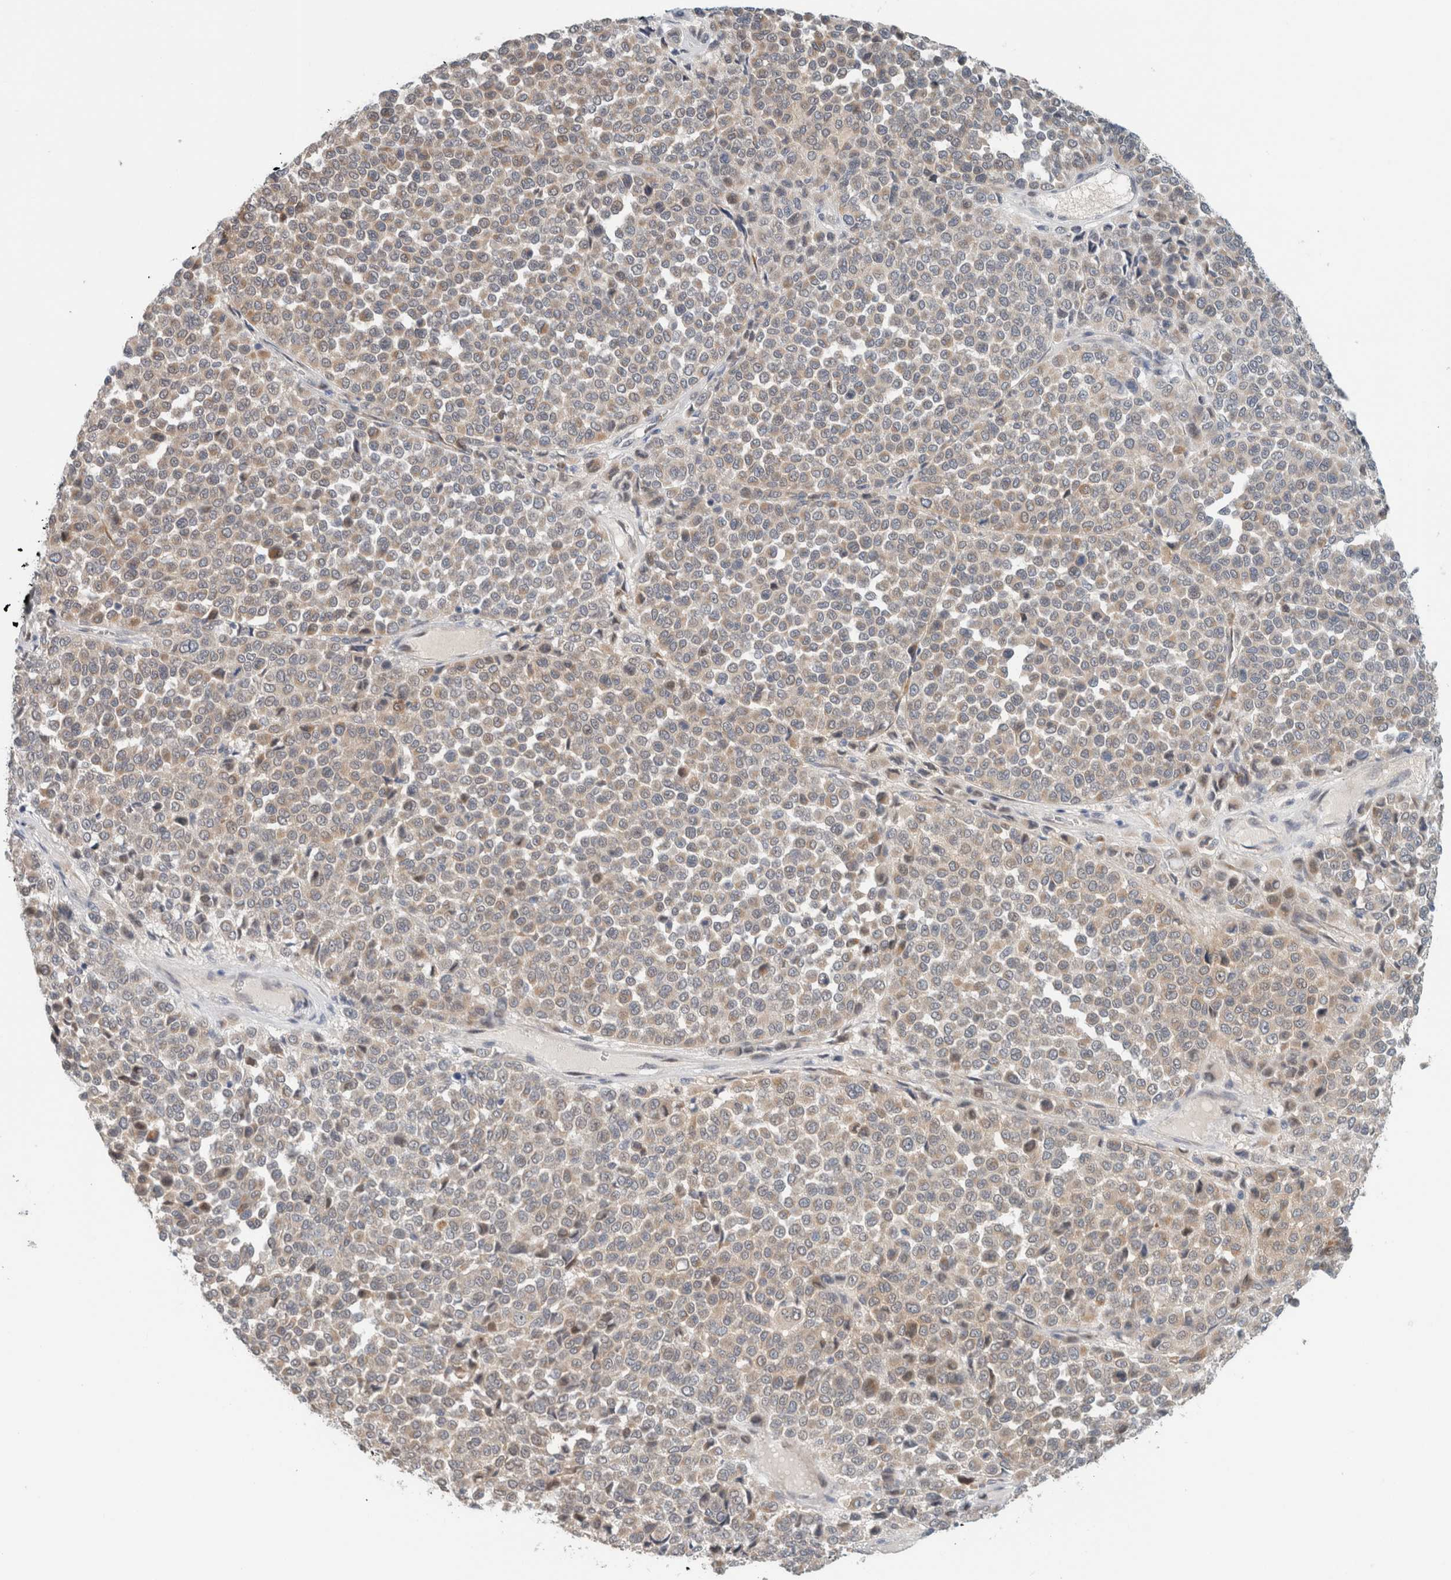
{"staining": {"intensity": "weak", "quantity": ">75%", "location": "cytoplasmic/membranous"}, "tissue": "melanoma", "cell_type": "Tumor cells", "image_type": "cancer", "snomed": [{"axis": "morphology", "description": "Malignant melanoma, Metastatic site"}, {"axis": "topography", "description": "Pancreas"}], "caption": "DAB immunohistochemical staining of human malignant melanoma (metastatic site) demonstrates weak cytoplasmic/membranous protein expression in approximately >75% of tumor cells. Nuclei are stained in blue.", "gene": "CRAT", "patient": {"sex": "female", "age": 30}}